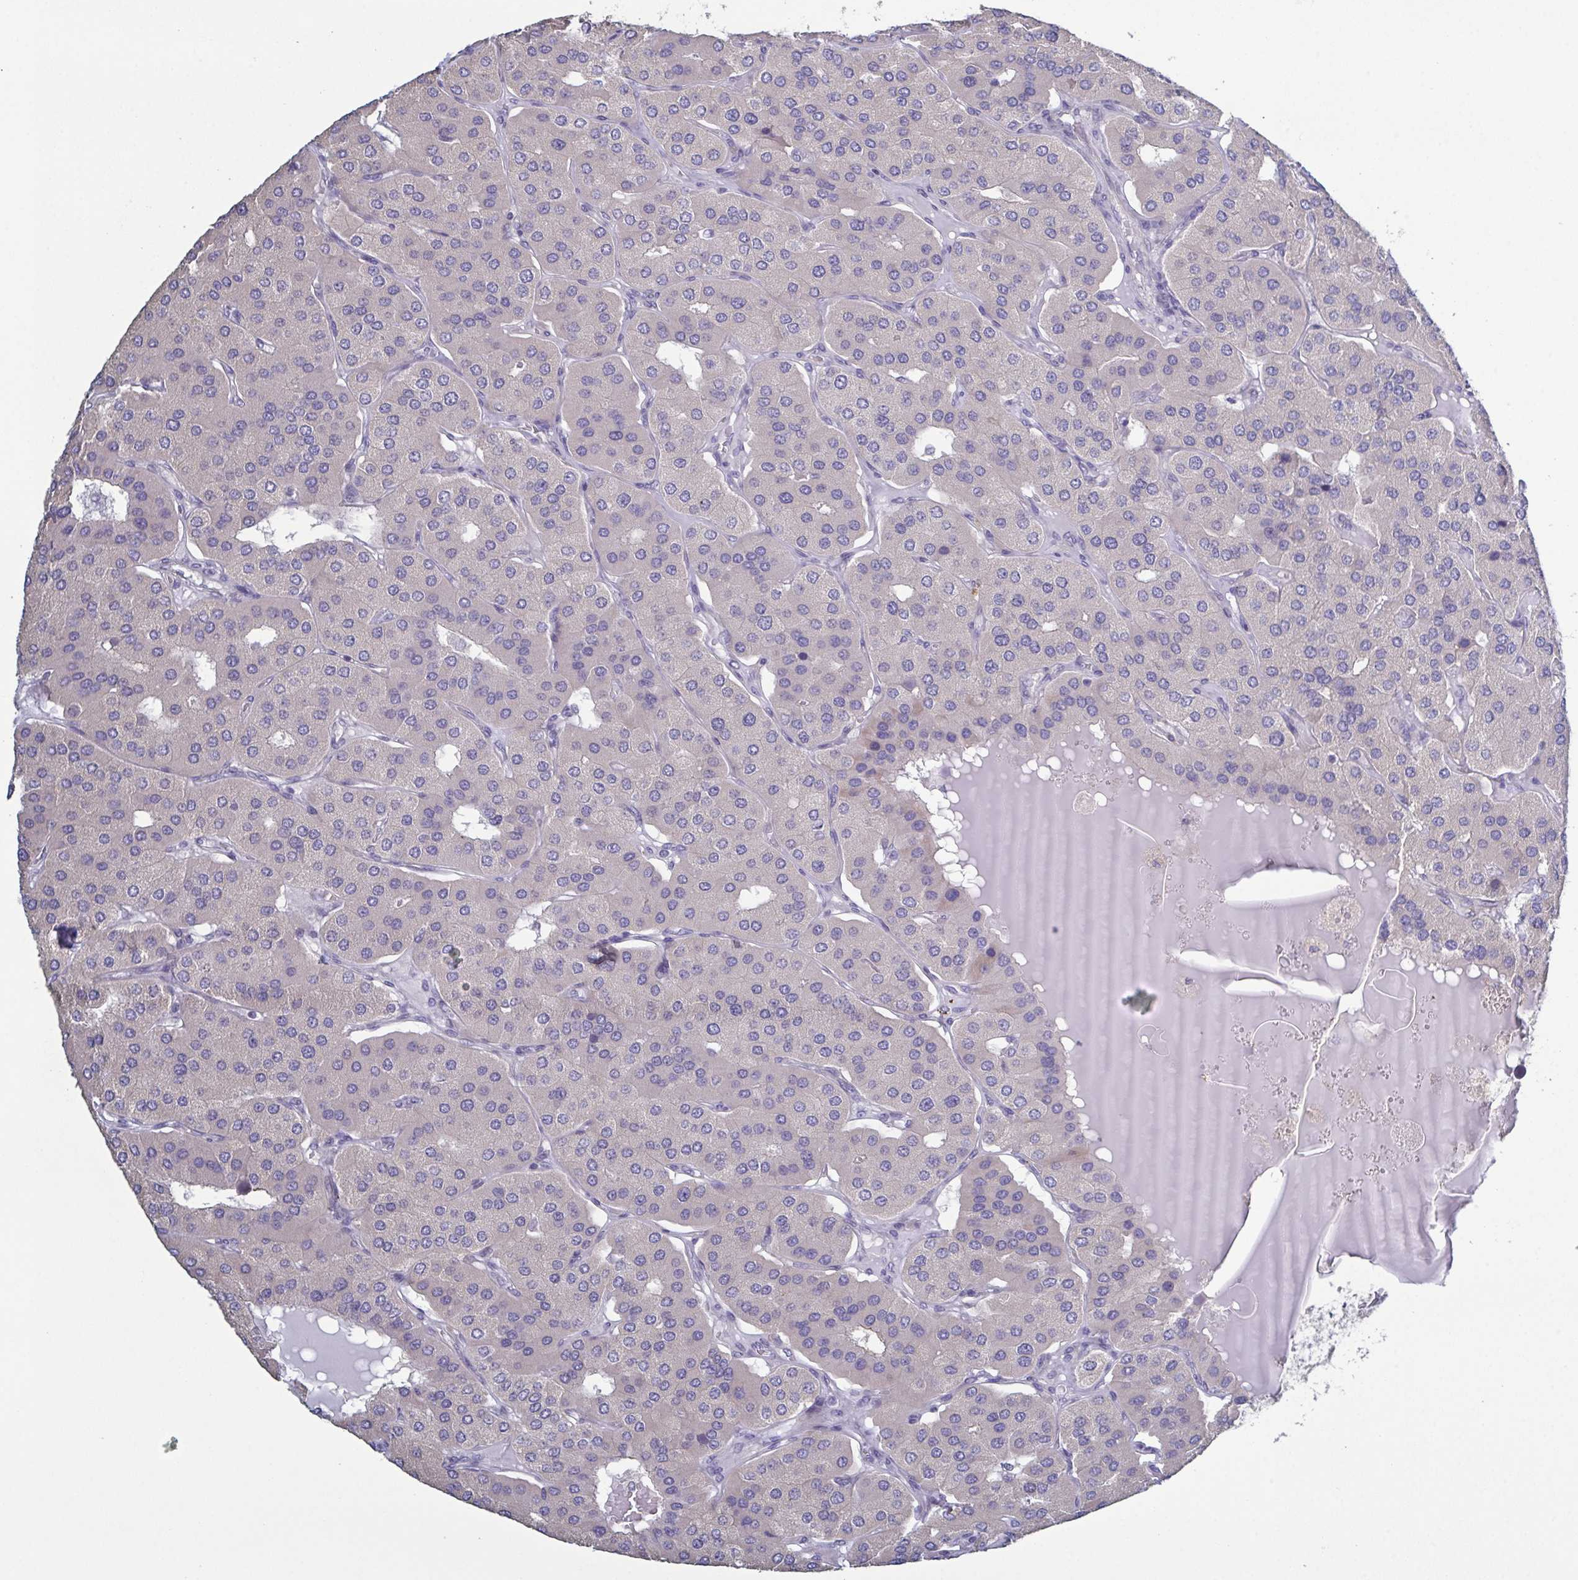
{"staining": {"intensity": "negative", "quantity": "none", "location": "none"}, "tissue": "parathyroid gland", "cell_type": "Glandular cells", "image_type": "normal", "snomed": [{"axis": "morphology", "description": "Normal tissue, NOS"}, {"axis": "morphology", "description": "Adenoma, NOS"}, {"axis": "topography", "description": "Parathyroid gland"}], "caption": "A high-resolution micrograph shows immunohistochemistry (IHC) staining of unremarkable parathyroid gland, which displays no significant positivity in glandular cells.", "gene": "GLDC", "patient": {"sex": "female", "age": 86}}